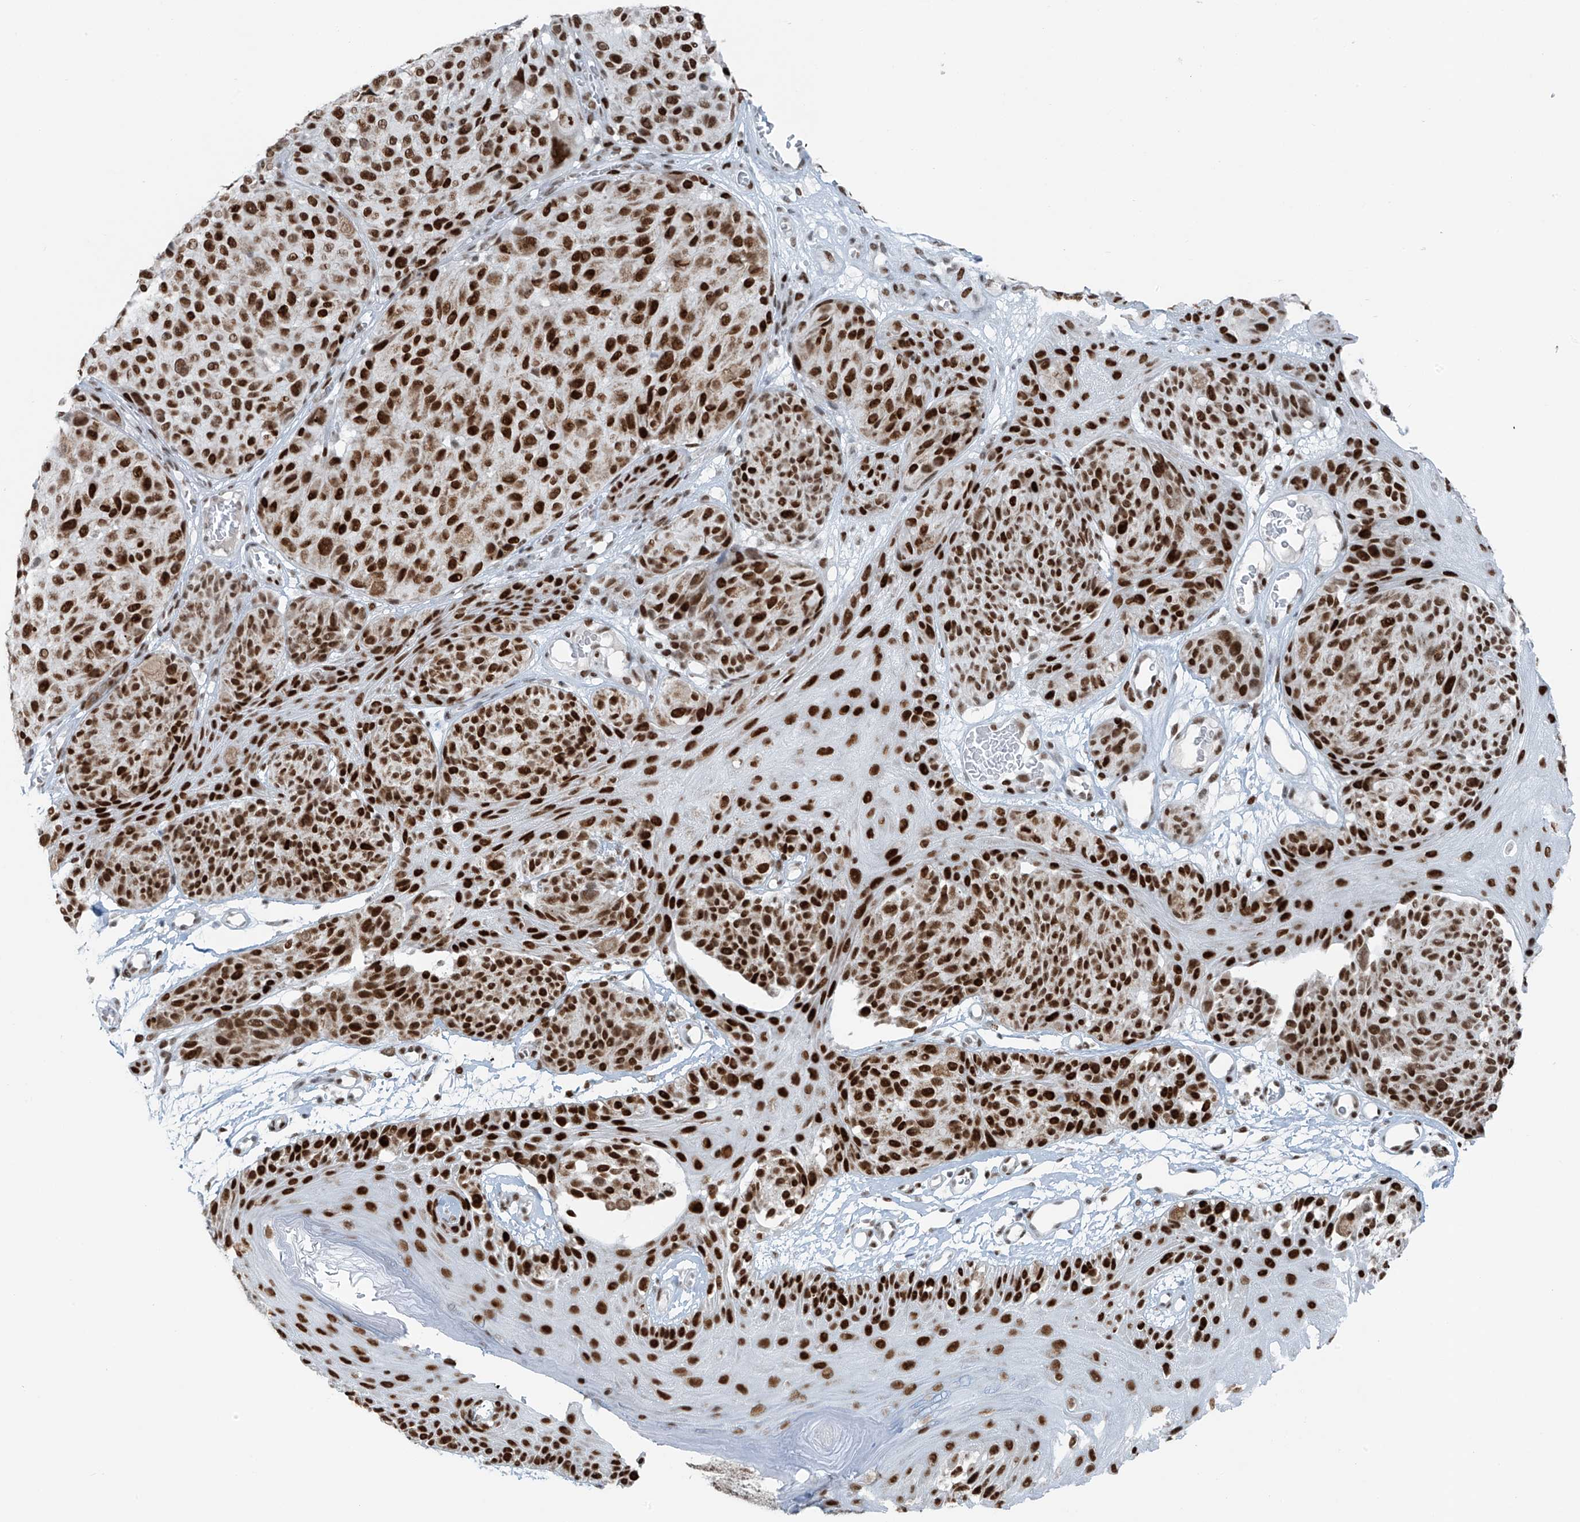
{"staining": {"intensity": "strong", "quantity": ">75%", "location": "nuclear"}, "tissue": "melanoma", "cell_type": "Tumor cells", "image_type": "cancer", "snomed": [{"axis": "morphology", "description": "Malignant melanoma, NOS"}, {"axis": "topography", "description": "Skin"}], "caption": "There is high levels of strong nuclear staining in tumor cells of malignant melanoma, as demonstrated by immunohistochemical staining (brown color).", "gene": "WRNIP1", "patient": {"sex": "male", "age": 83}}